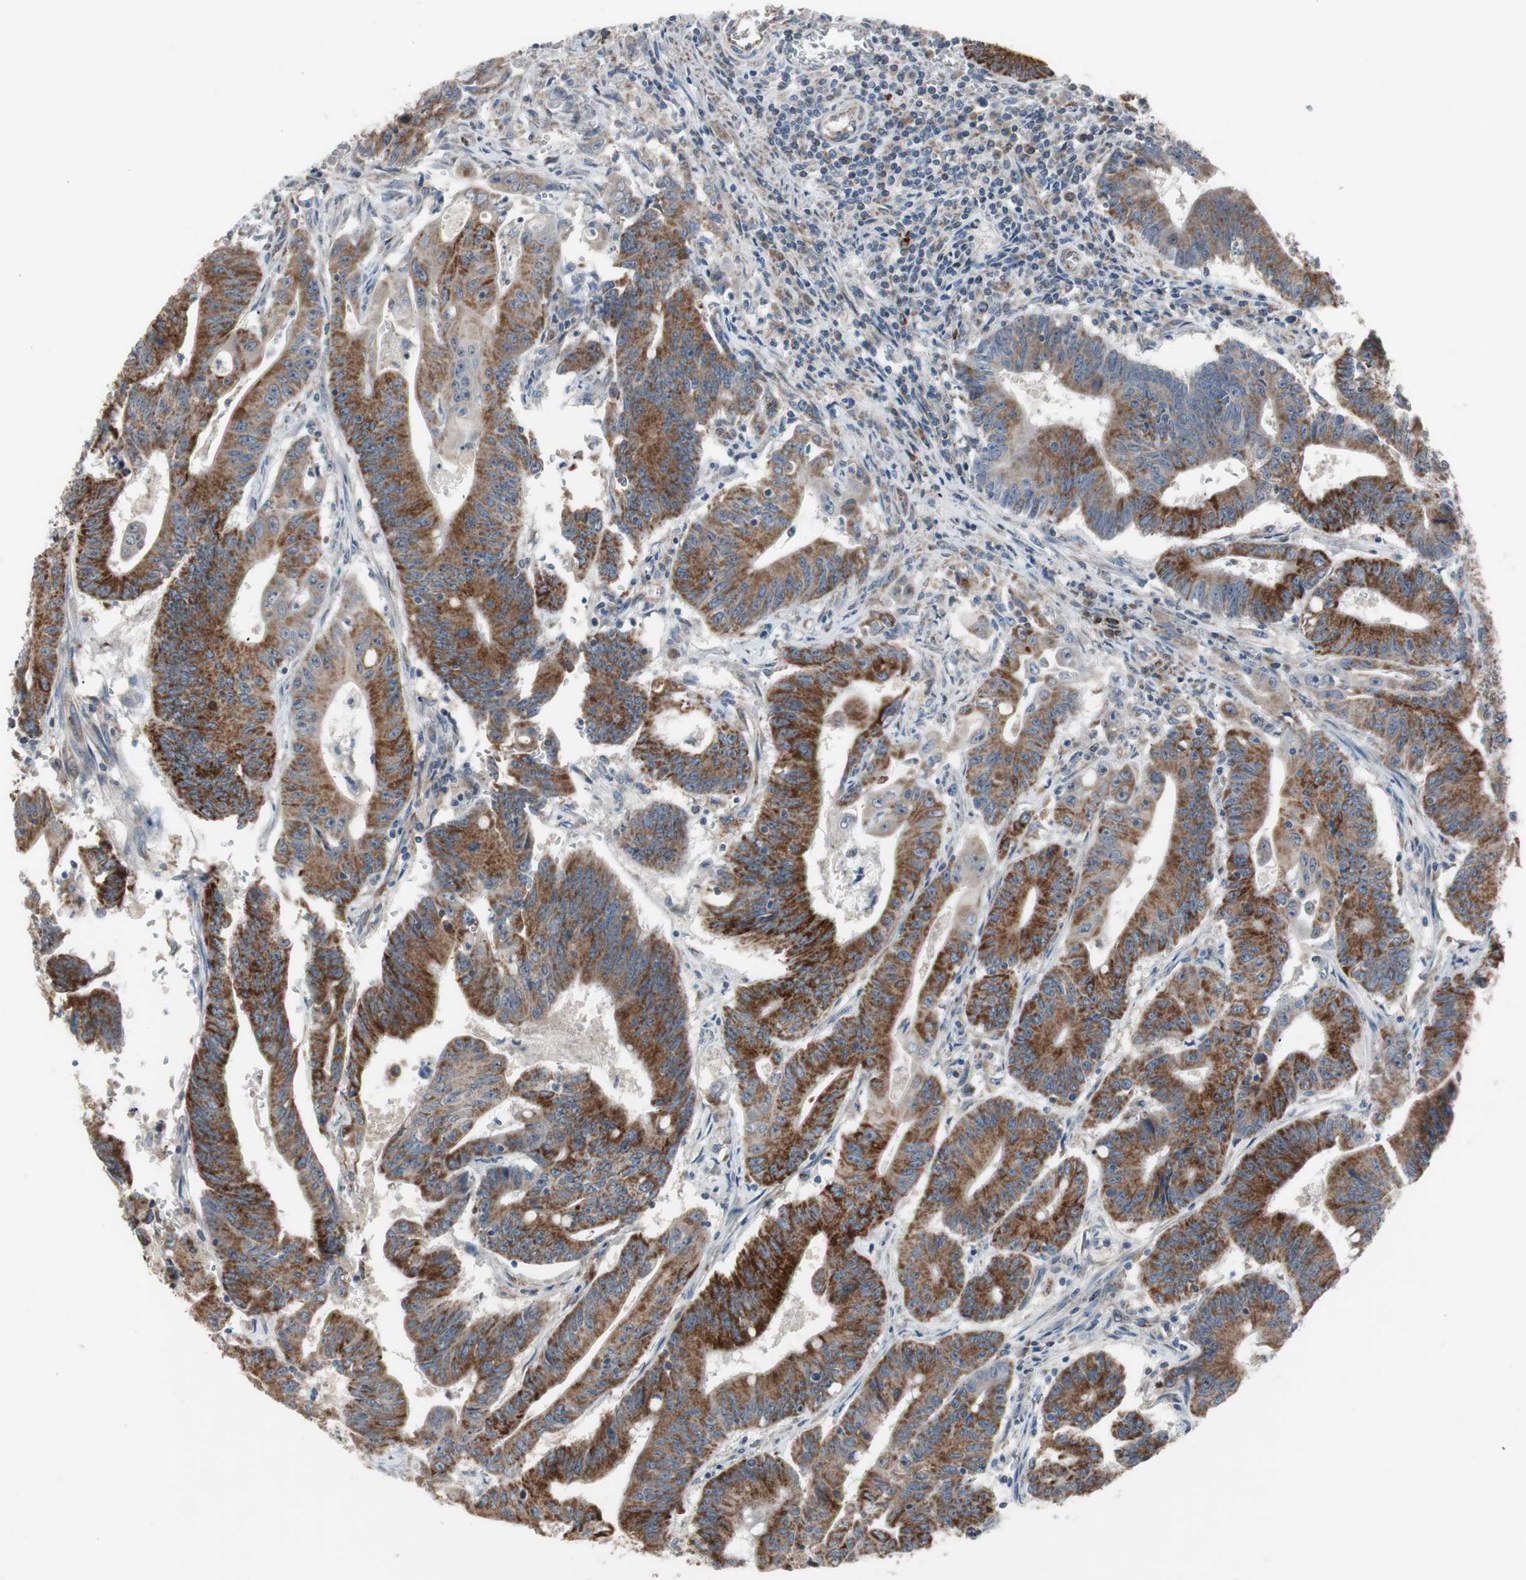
{"staining": {"intensity": "moderate", "quantity": ">75%", "location": "cytoplasmic/membranous"}, "tissue": "colorectal cancer", "cell_type": "Tumor cells", "image_type": "cancer", "snomed": [{"axis": "morphology", "description": "Adenocarcinoma, NOS"}, {"axis": "topography", "description": "Colon"}], "caption": "Adenocarcinoma (colorectal) was stained to show a protein in brown. There is medium levels of moderate cytoplasmic/membranous staining in about >75% of tumor cells.", "gene": "CPT1A", "patient": {"sex": "male", "age": 45}}